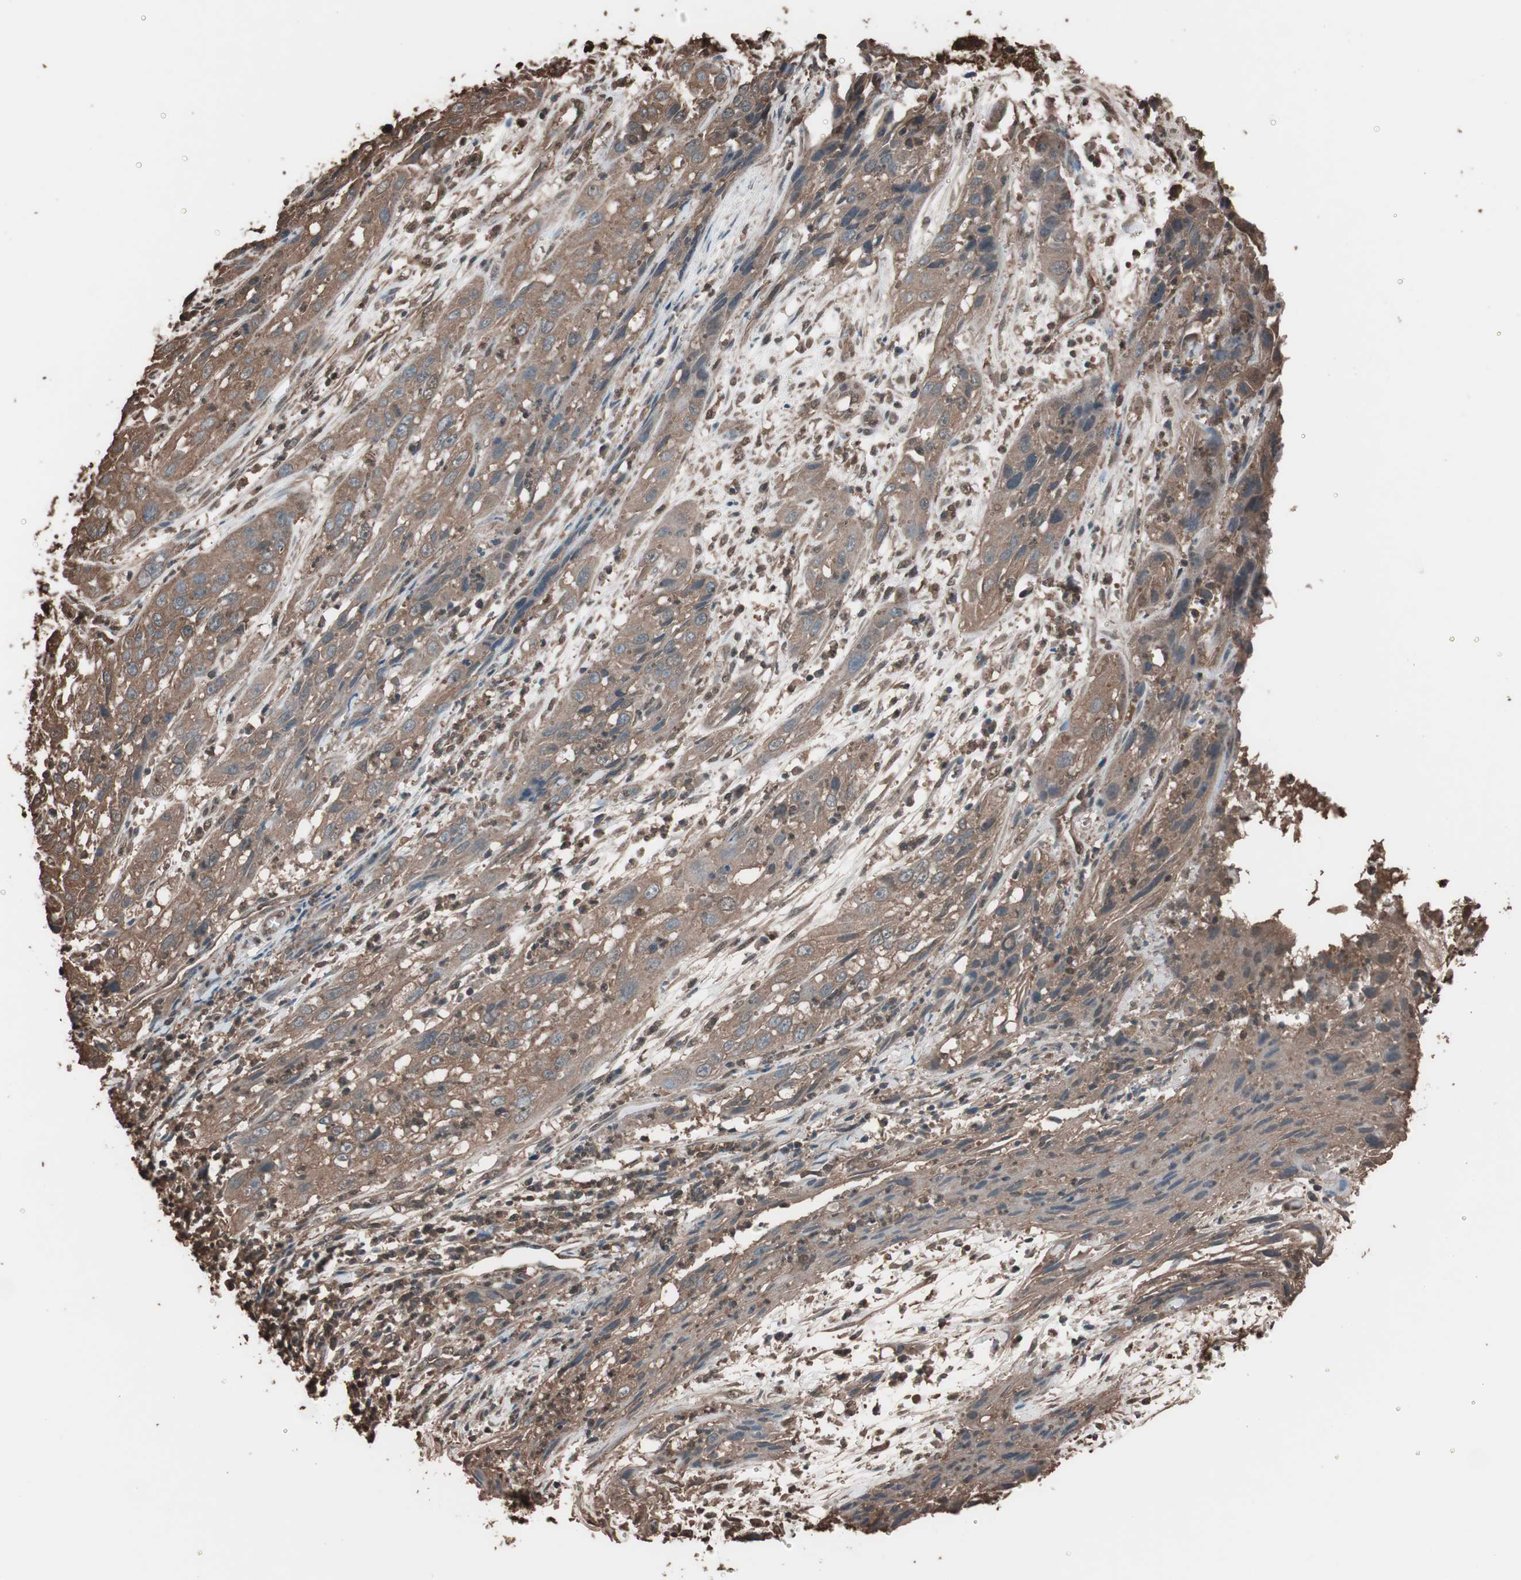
{"staining": {"intensity": "moderate", "quantity": ">75%", "location": "cytoplasmic/membranous"}, "tissue": "cervical cancer", "cell_type": "Tumor cells", "image_type": "cancer", "snomed": [{"axis": "morphology", "description": "Squamous cell carcinoma, NOS"}, {"axis": "topography", "description": "Cervix"}], "caption": "Immunohistochemical staining of human cervical squamous cell carcinoma demonstrates medium levels of moderate cytoplasmic/membranous staining in approximately >75% of tumor cells. The protein of interest is shown in brown color, while the nuclei are stained blue.", "gene": "CALM2", "patient": {"sex": "female", "age": 32}}